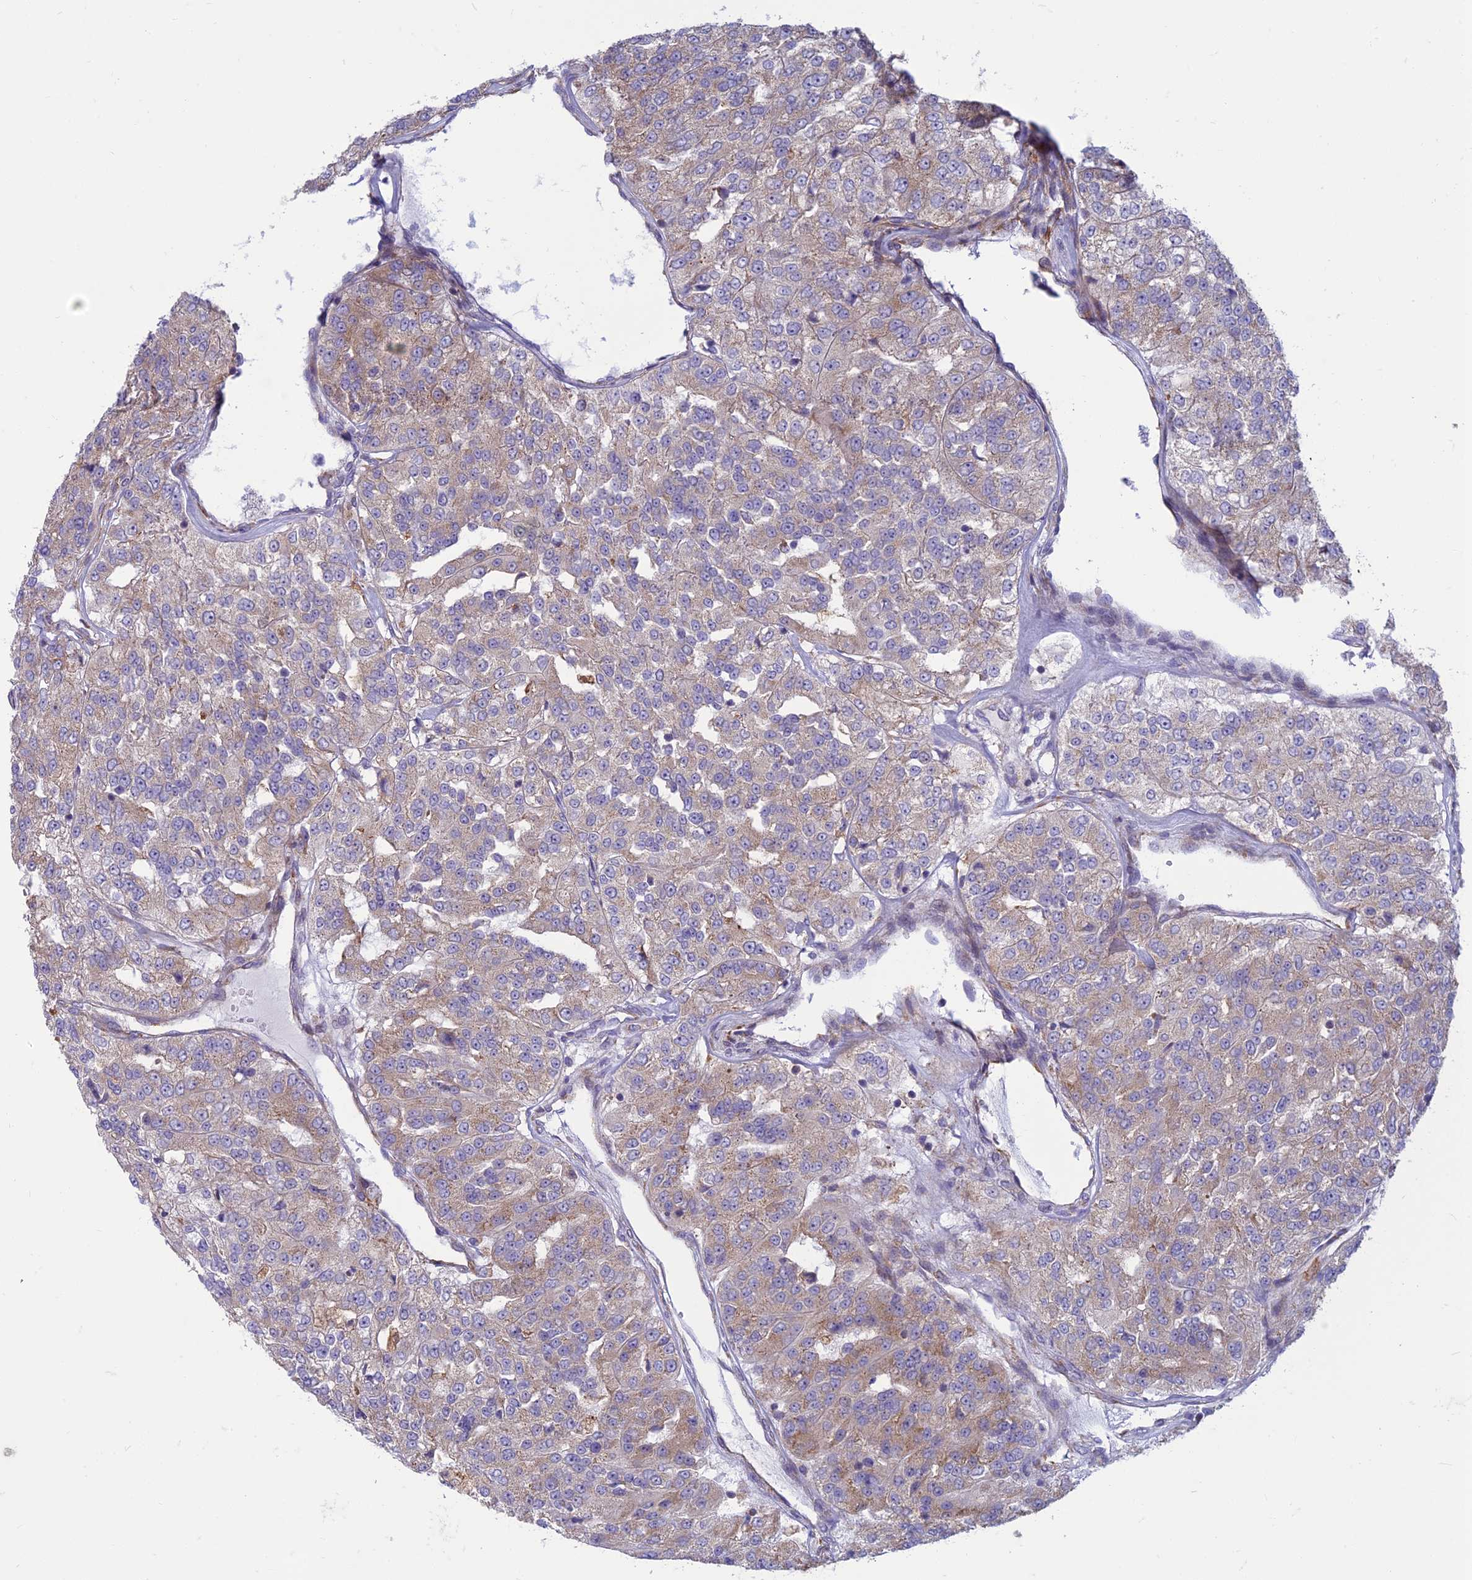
{"staining": {"intensity": "weak", "quantity": "<25%", "location": "cytoplasmic/membranous"}, "tissue": "renal cancer", "cell_type": "Tumor cells", "image_type": "cancer", "snomed": [{"axis": "morphology", "description": "Adenocarcinoma, NOS"}, {"axis": "topography", "description": "Kidney"}], "caption": "Immunohistochemistry of human renal cancer reveals no positivity in tumor cells. (Immunohistochemistry (ihc), brightfield microscopy, high magnification).", "gene": "RPL17-C18orf32", "patient": {"sex": "female", "age": 63}}